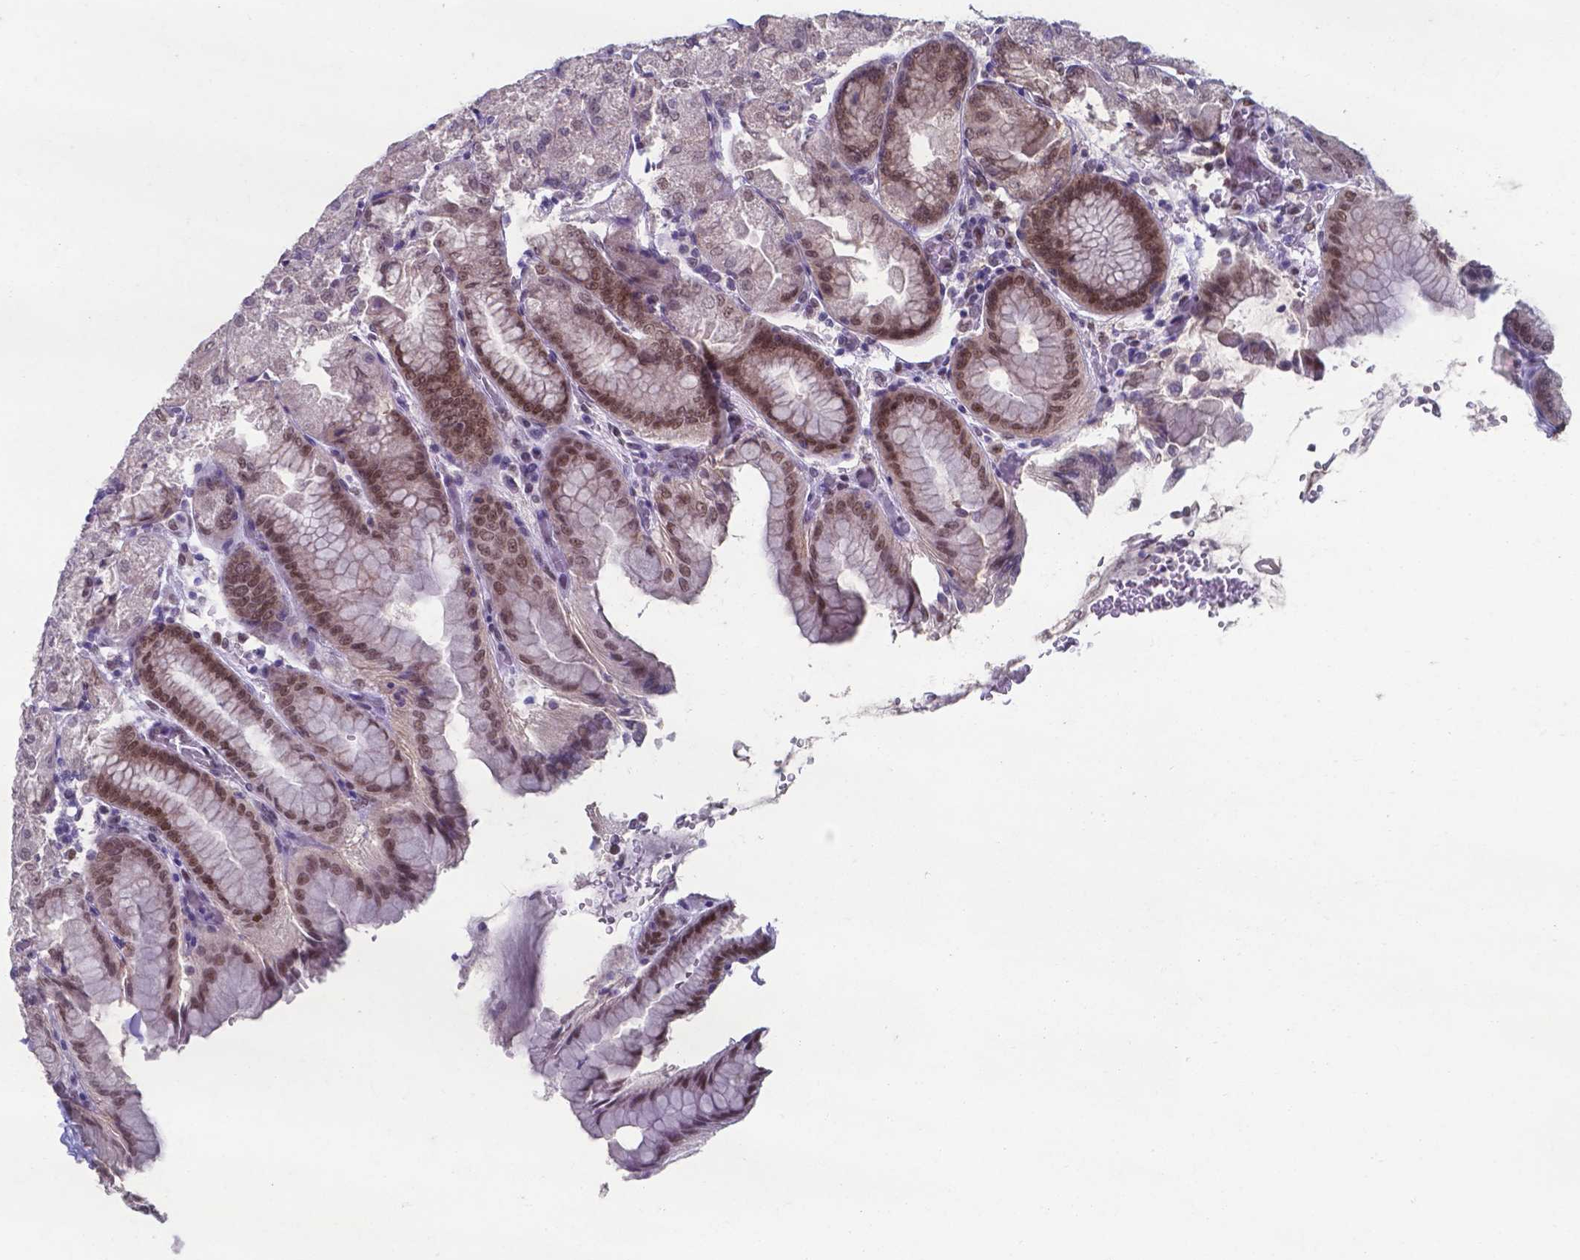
{"staining": {"intensity": "moderate", "quantity": "<25%", "location": "nuclear"}, "tissue": "stomach", "cell_type": "Glandular cells", "image_type": "normal", "snomed": [{"axis": "morphology", "description": "Normal tissue, NOS"}, {"axis": "topography", "description": "Stomach, upper"}, {"axis": "topography", "description": "Stomach"}, {"axis": "topography", "description": "Stomach, lower"}], "caption": "Immunohistochemical staining of unremarkable human stomach exhibits moderate nuclear protein expression in approximately <25% of glandular cells.", "gene": "UBE2E2", "patient": {"sex": "male", "age": 62}}